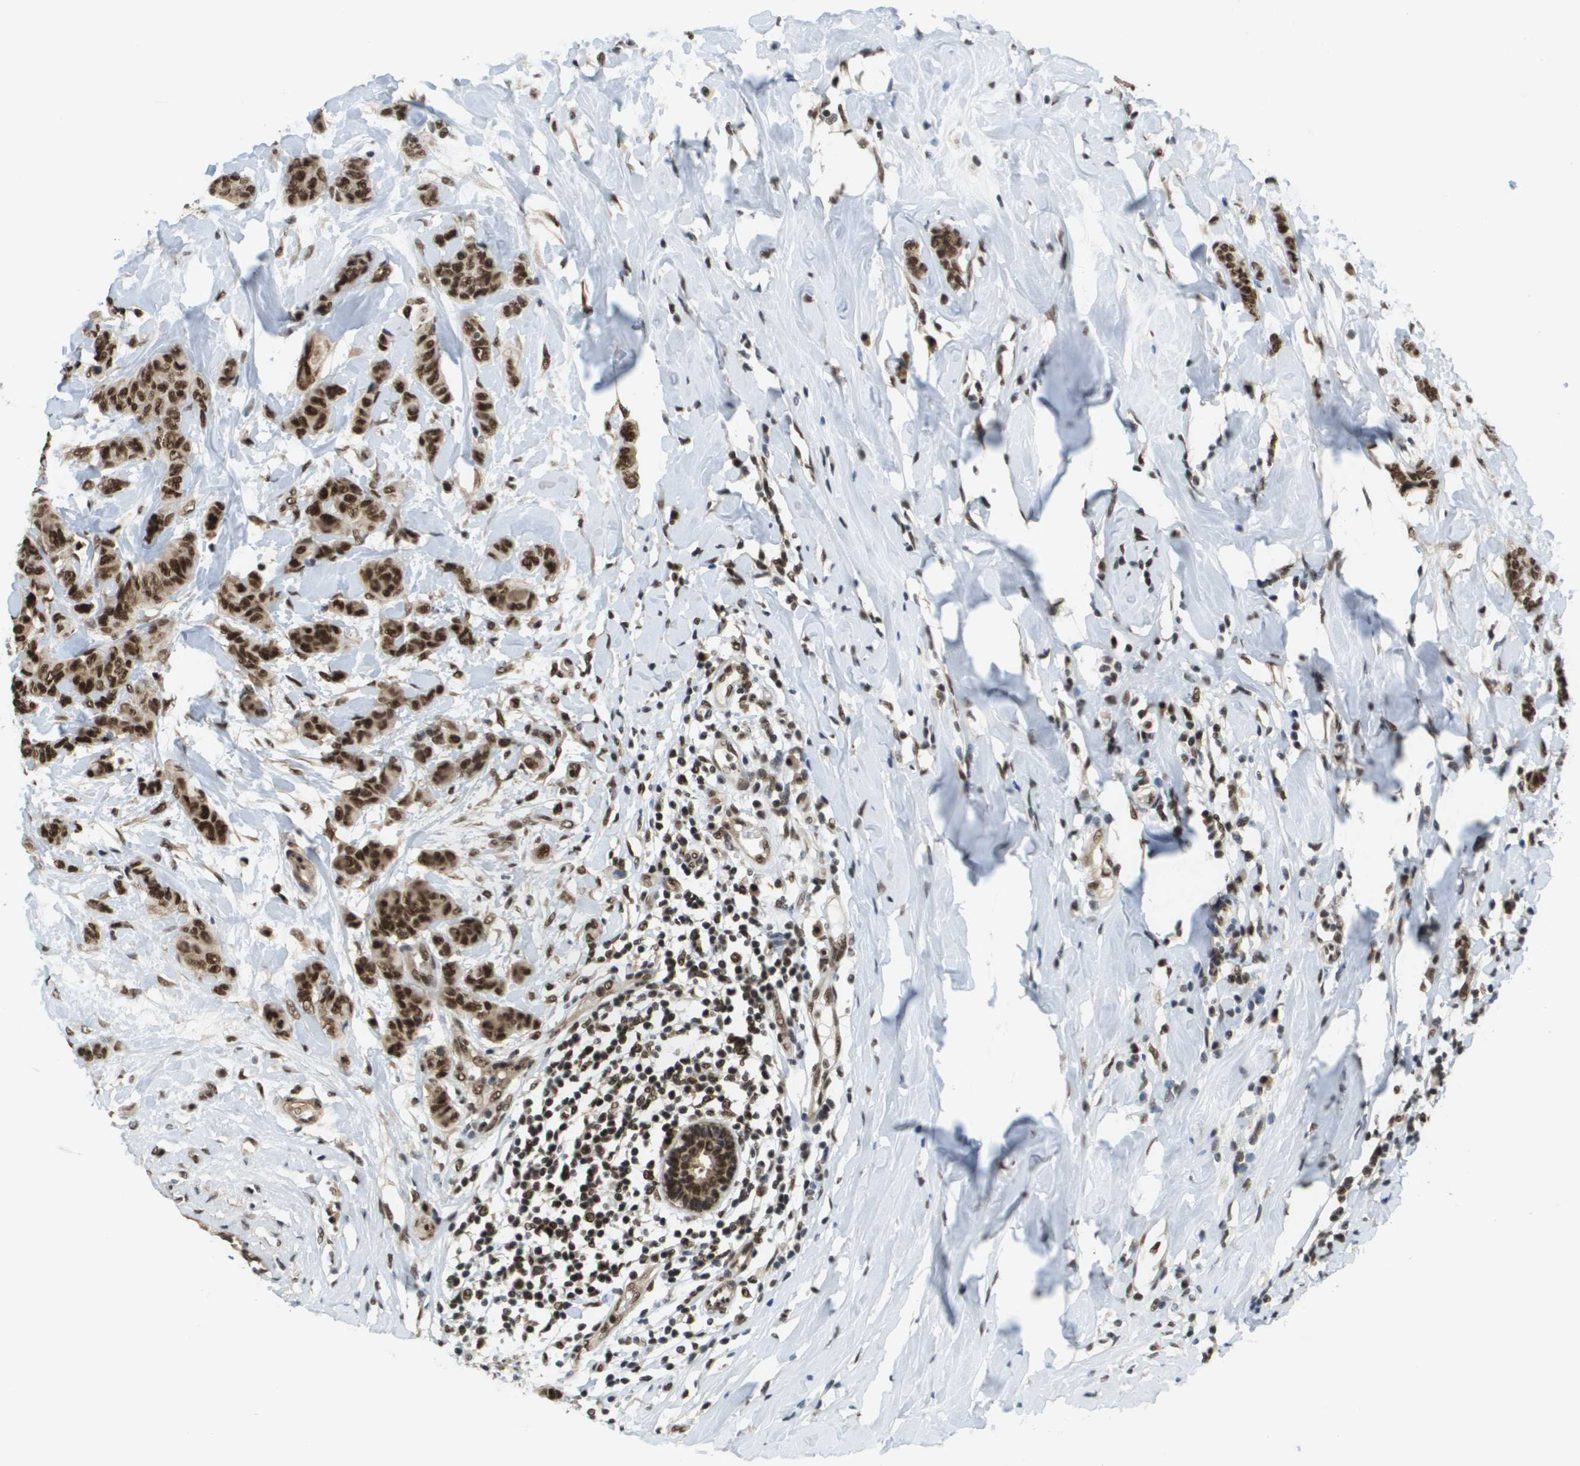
{"staining": {"intensity": "strong", "quantity": ">75%", "location": "cytoplasmic/membranous,nuclear"}, "tissue": "breast cancer", "cell_type": "Tumor cells", "image_type": "cancer", "snomed": [{"axis": "morphology", "description": "Normal tissue, NOS"}, {"axis": "morphology", "description": "Duct carcinoma"}, {"axis": "topography", "description": "Breast"}], "caption": "Breast cancer tissue displays strong cytoplasmic/membranous and nuclear staining in about >75% of tumor cells, visualized by immunohistochemistry.", "gene": "PRCC", "patient": {"sex": "female", "age": 40}}